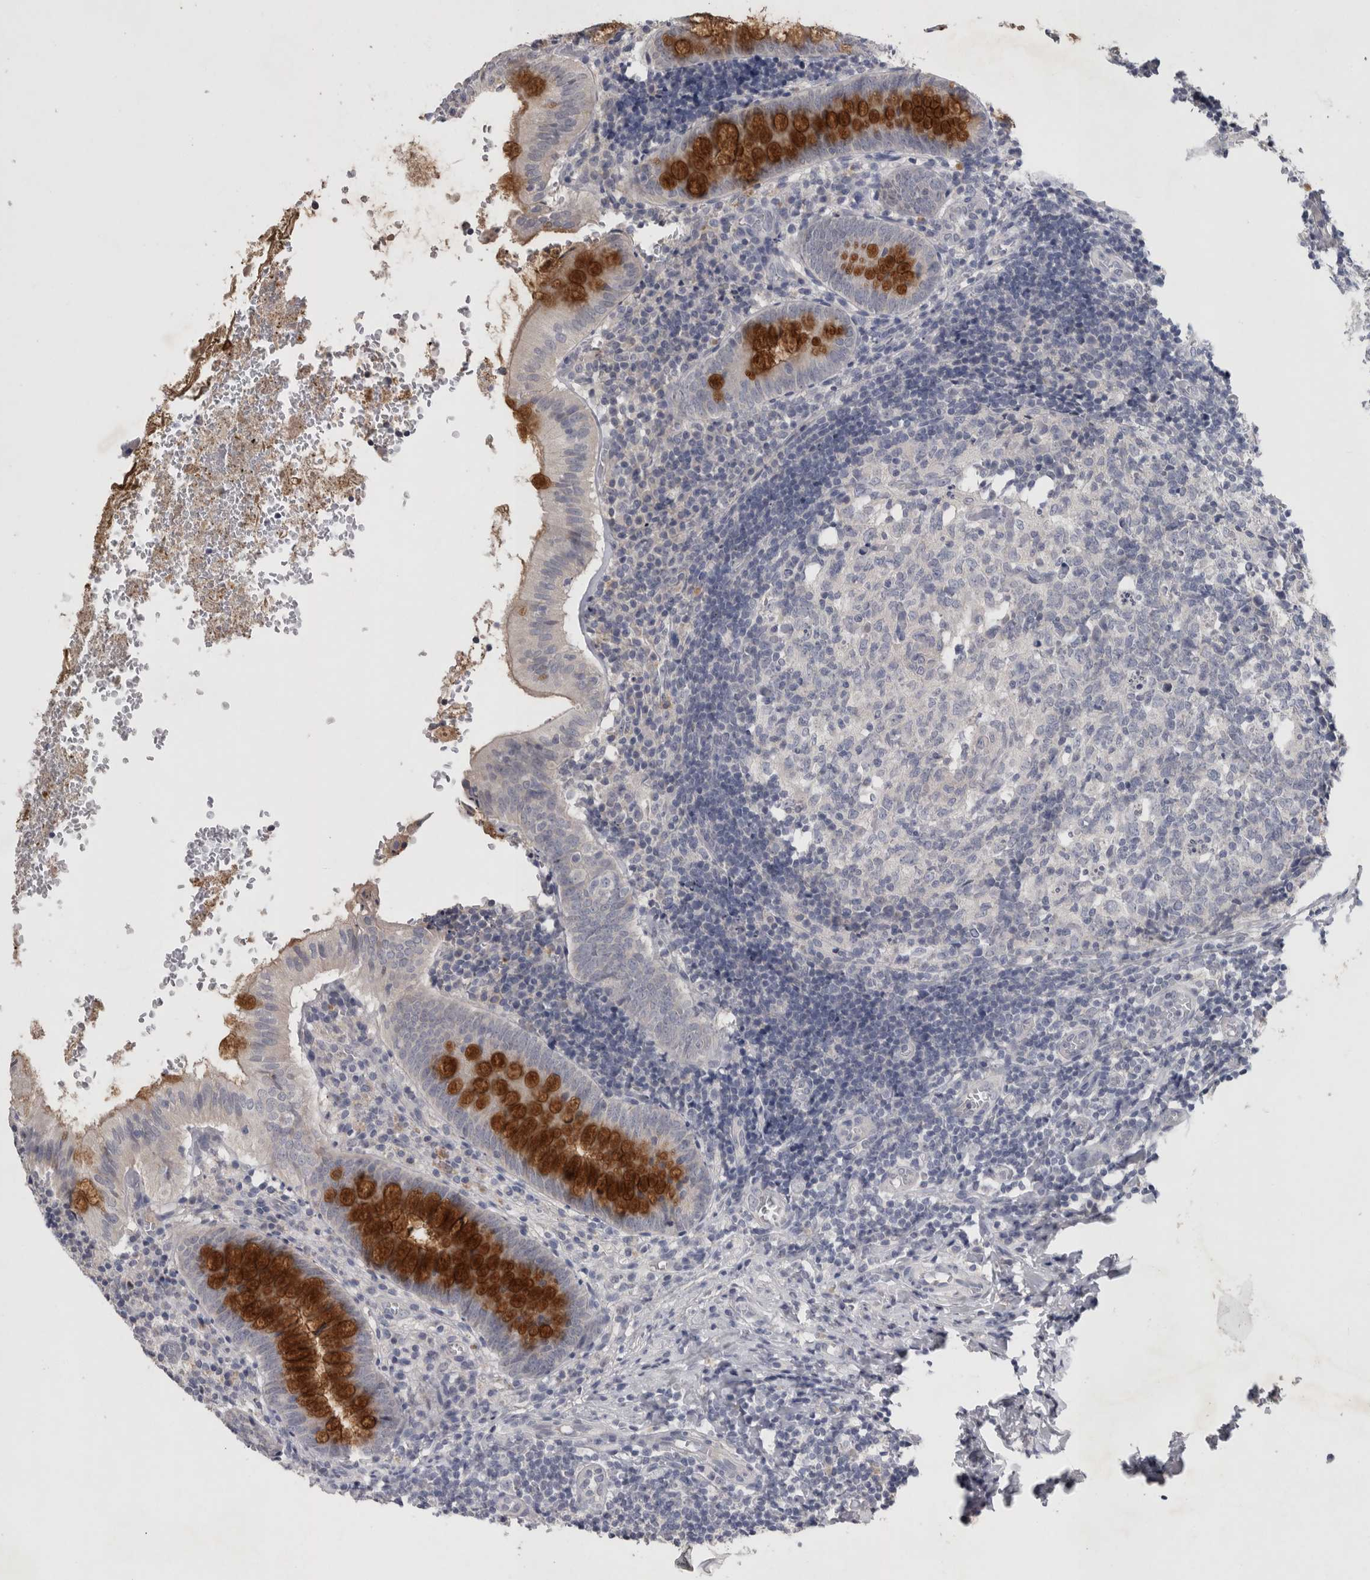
{"staining": {"intensity": "strong", "quantity": "25%-75%", "location": "cytoplasmic/membranous"}, "tissue": "appendix", "cell_type": "Glandular cells", "image_type": "normal", "snomed": [{"axis": "morphology", "description": "Normal tissue, NOS"}, {"axis": "topography", "description": "Appendix"}], "caption": "Unremarkable appendix demonstrates strong cytoplasmic/membranous staining in approximately 25%-75% of glandular cells, visualized by immunohistochemistry.", "gene": "SLC22A11", "patient": {"sex": "male", "age": 8}}